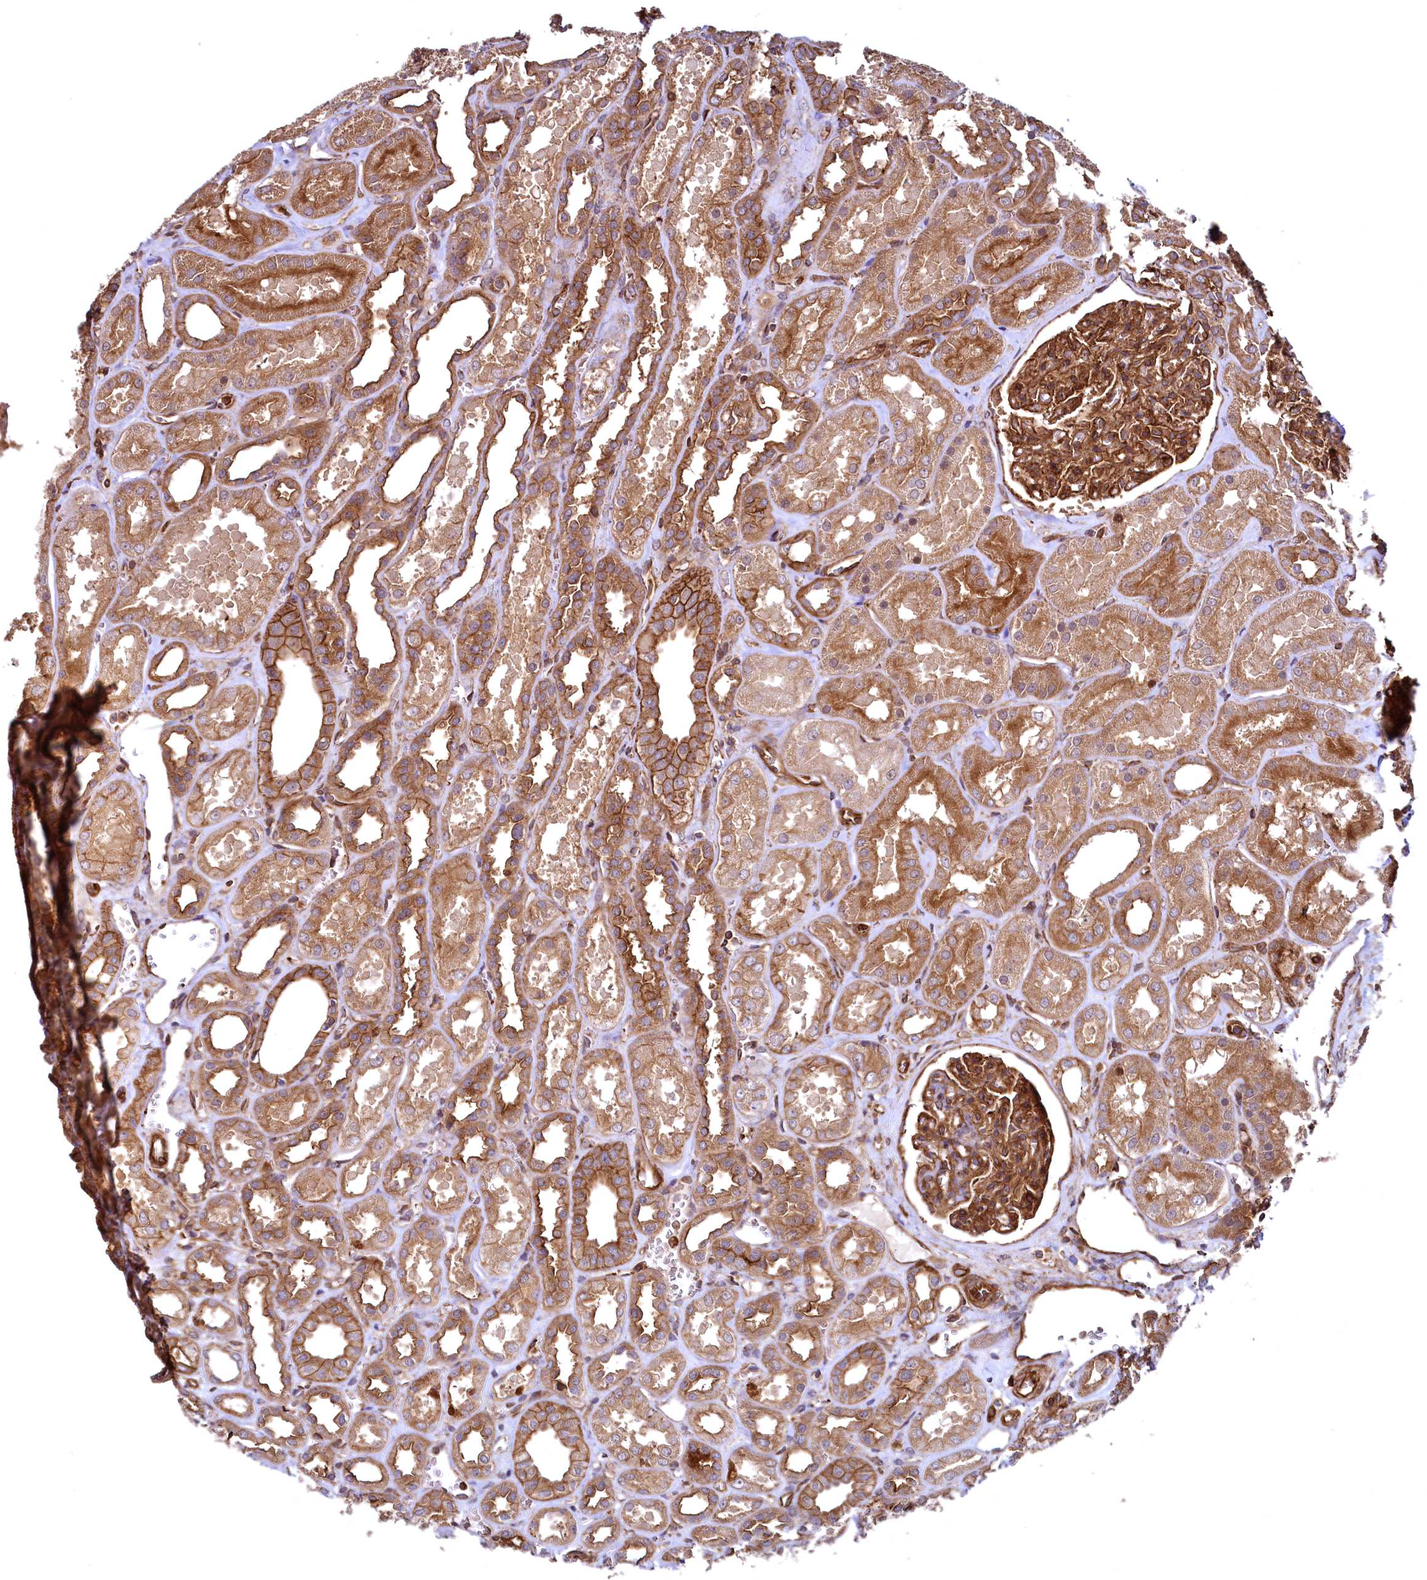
{"staining": {"intensity": "strong", "quantity": ">75%", "location": "cytoplasmic/membranous"}, "tissue": "kidney", "cell_type": "Cells in glomeruli", "image_type": "normal", "snomed": [{"axis": "morphology", "description": "Normal tissue, NOS"}, {"axis": "morphology", "description": "Adenocarcinoma, NOS"}, {"axis": "topography", "description": "Kidney"}], "caption": "Cells in glomeruli show strong cytoplasmic/membranous expression in about >75% of cells in unremarkable kidney.", "gene": "SVIP", "patient": {"sex": "female", "age": 68}}